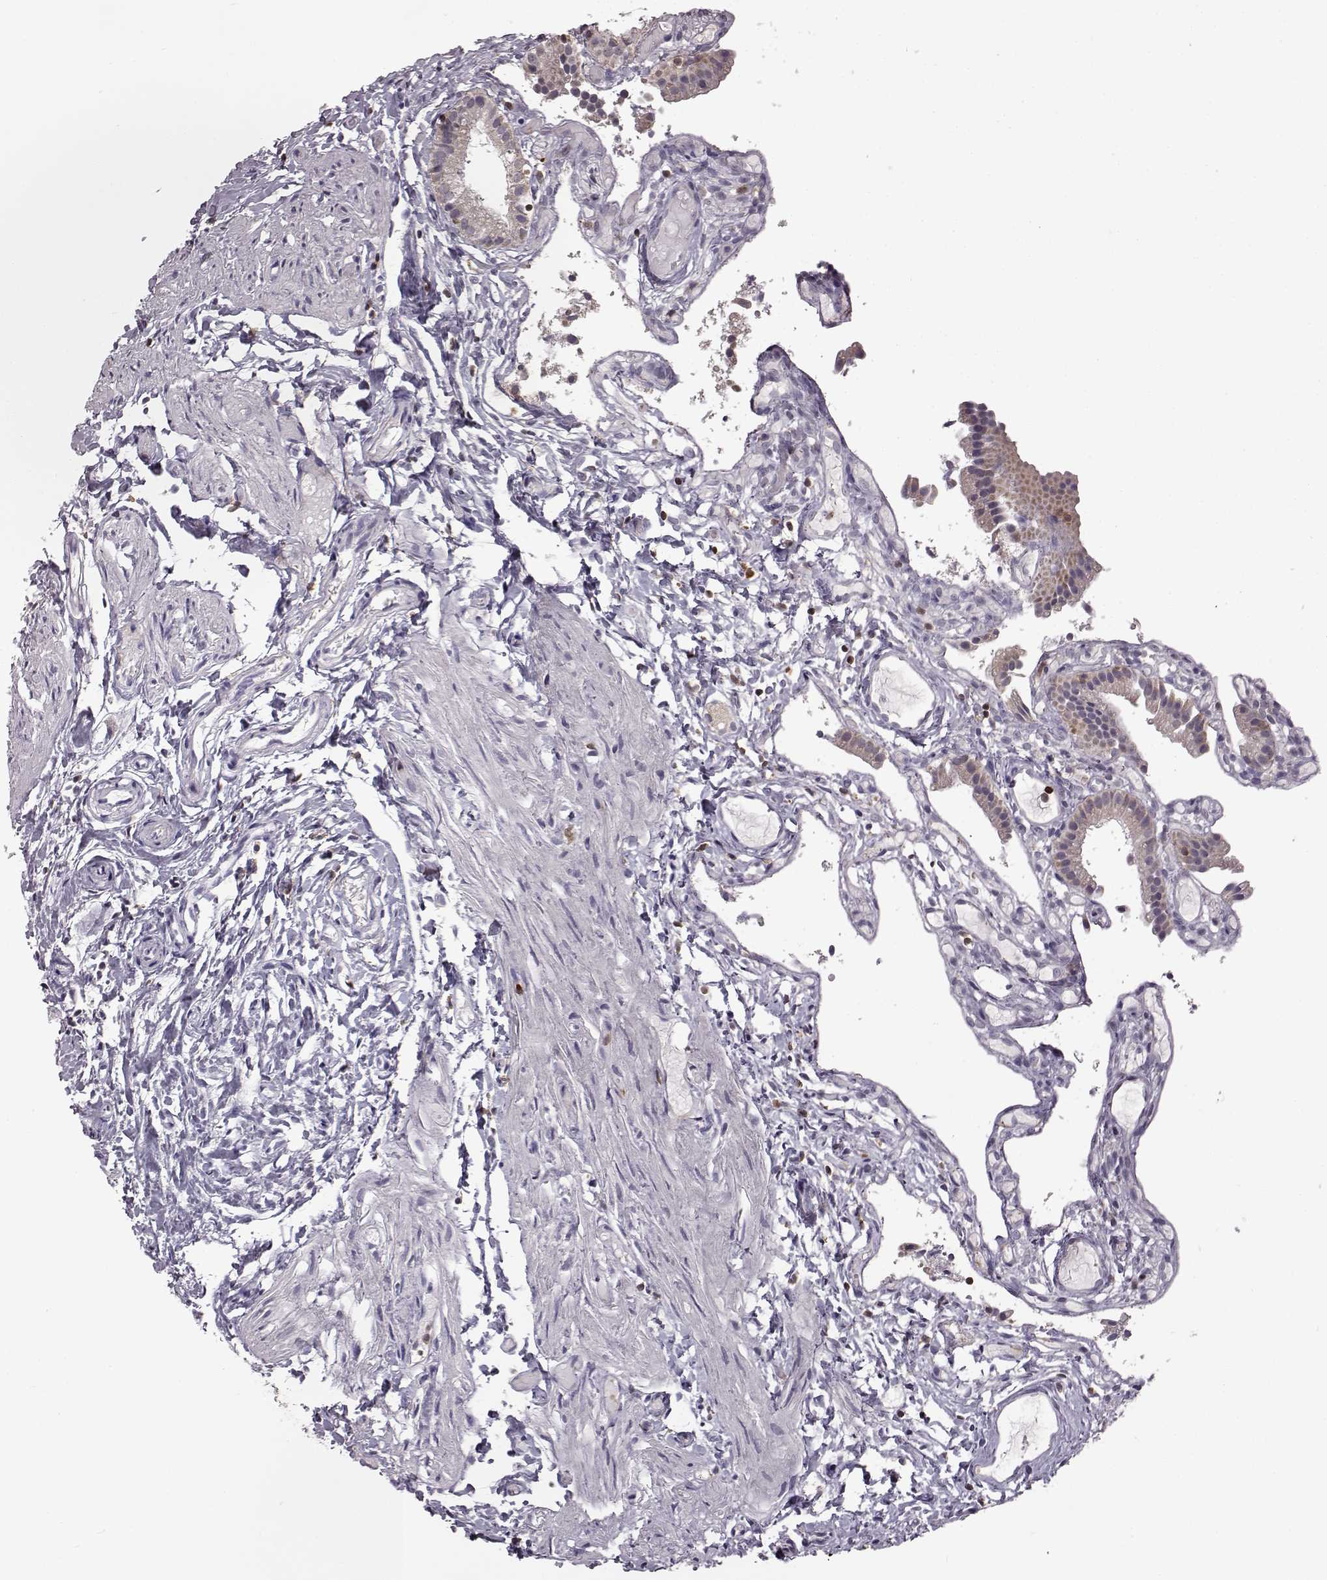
{"staining": {"intensity": "moderate", "quantity": "<25%", "location": "cytoplasmic/membranous"}, "tissue": "gallbladder", "cell_type": "Glandular cells", "image_type": "normal", "snomed": [{"axis": "morphology", "description": "Normal tissue, NOS"}, {"axis": "topography", "description": "Gallbladder"}], "caption": "Protein analysis of normal gallbladder reveals moderate cytoplasmic/membranous positivity in approximately <25% of glandular cells.", "gene": "DOK2", "patient": {"sex": "female", "age": 47}}